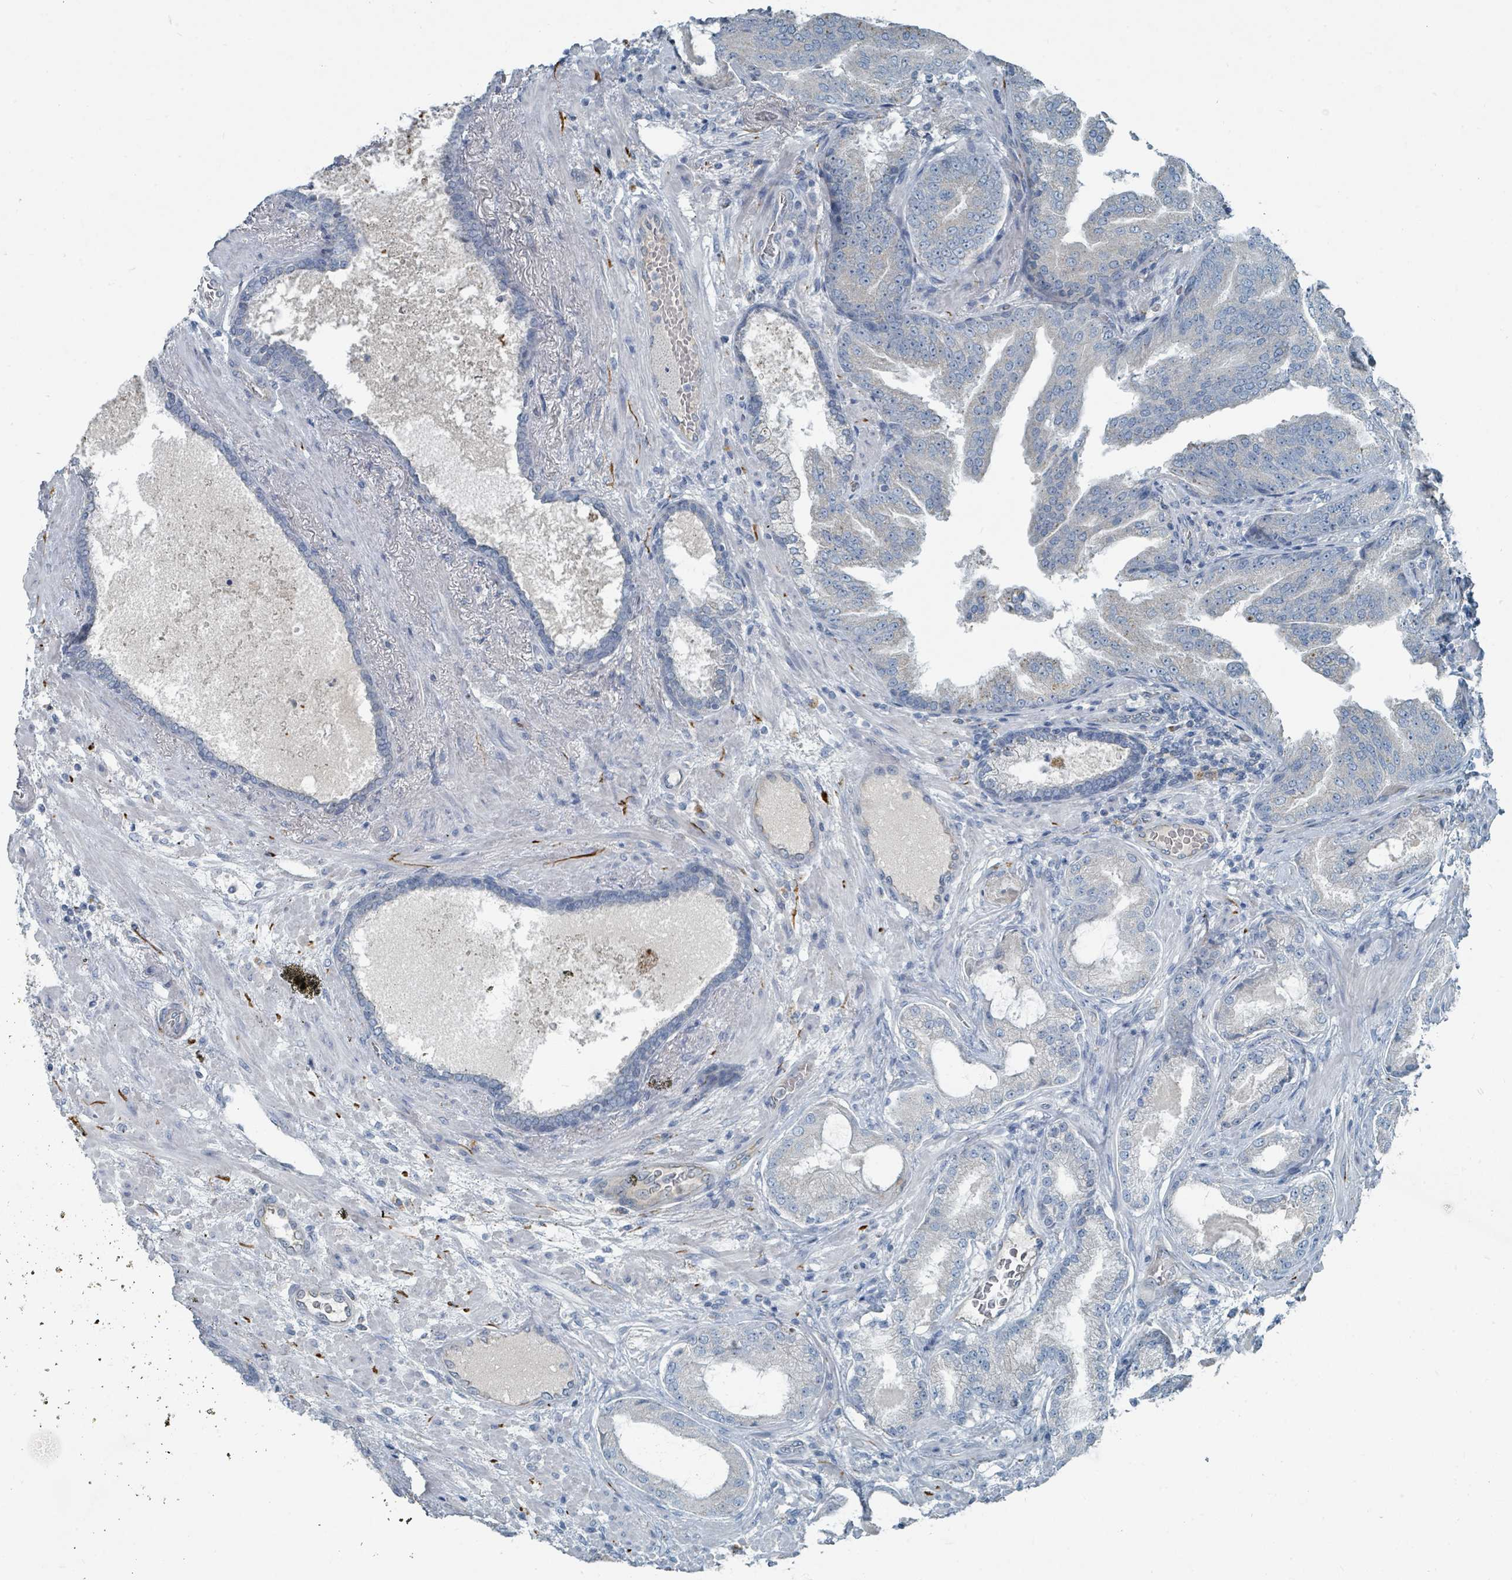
{"staining": {"intensity": "negative", "quantity": "none", "location": "none"}, "tissue": "prostate cancer", "cell_type": "Tumor cells", "image_type": "cancer", "snomed": [{"axis": "morphology", "description": "Adenocarcinoma, High grade"}, {"axis": "topography", "description": "Prostate"}], "caption": "The histopathology image displays no significant expression in tumor cells of high-grade adenocarcinoma (prostate).", "gene": "RASA4", "patient": {"sex": "male", "age": 68}}